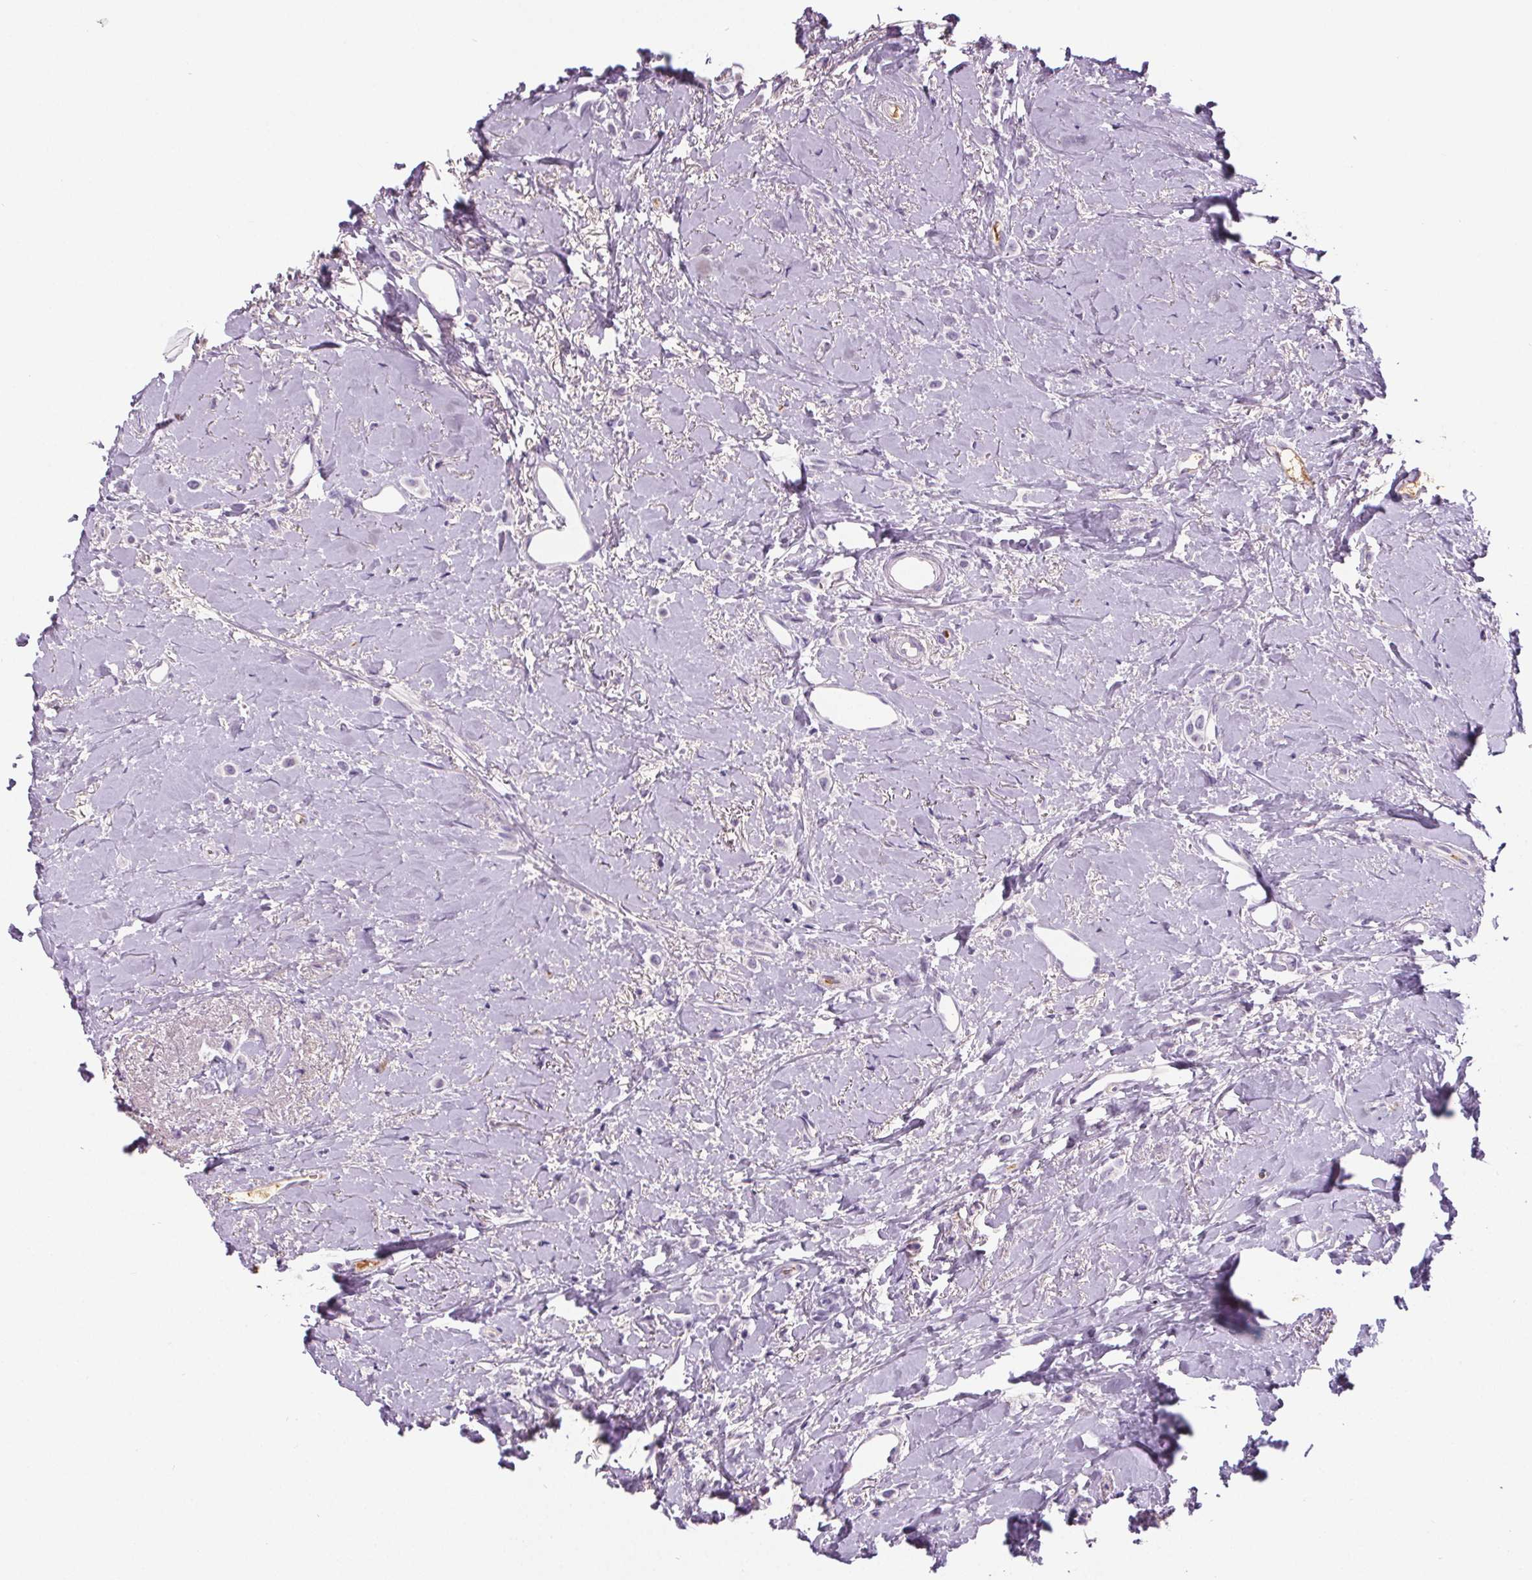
{"staining": {"intensity": "negative", "quantity": "none", "location": "none"}, "tissue": "breast cancer", "cell_type": "Tumor cells", "image_type": "cancer", "snomed": [{"axis": "morphology", "description": "Lobular carcinoma"}, {"axis": "topography", "description": "Breast"}], "caption": "Immunohistochemistry (IHC) micrograph of human breast cancer (lobular carcinoma) stained for a protein (brown), which displays no positivity in tumor cells.", "gene": "CD5L", "patient": {"sex": "female", "age": 66}}